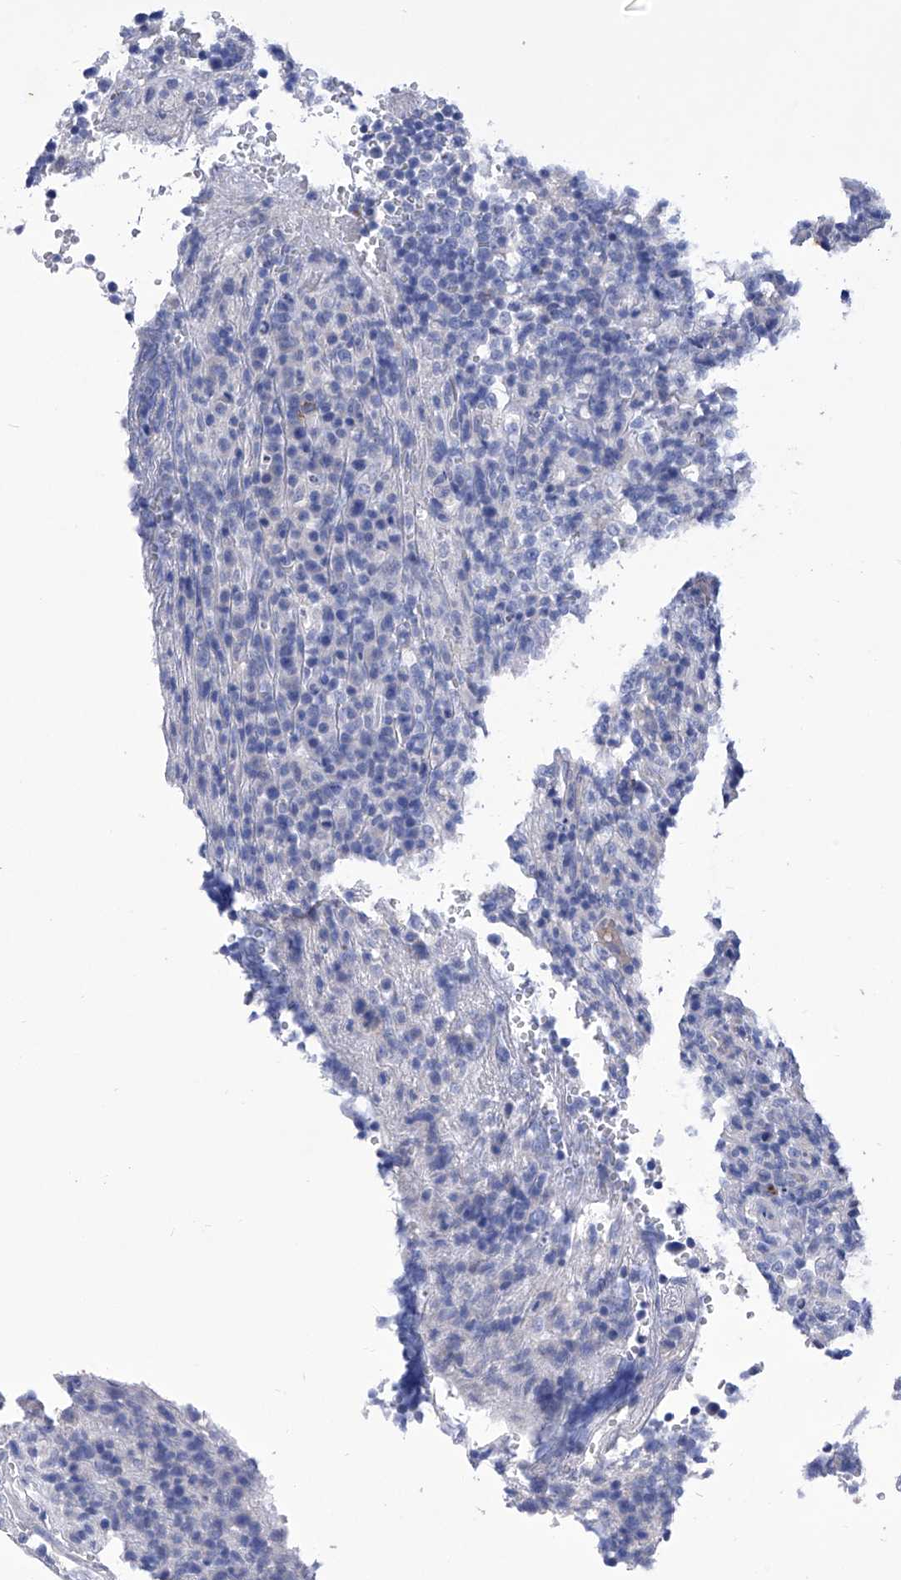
{"staining": {"intensity": "negative", "quantity": "none", "location": "none"}, "tissue": "lymphoma", "cell_type": "Tumor cells", "image_type": "cancer", "snomed": [{"axis": "morphology", "description": "Malignant lymphoma, non-Hodgkin's type, High grade"}, {"axis": "topography", "description": "Lymph node"}], "caption": "An image of human lymphoma is negative for staining in tumor cells.", "gene": "IFNL2", "patient": {"sex": "female", "age": 76}}